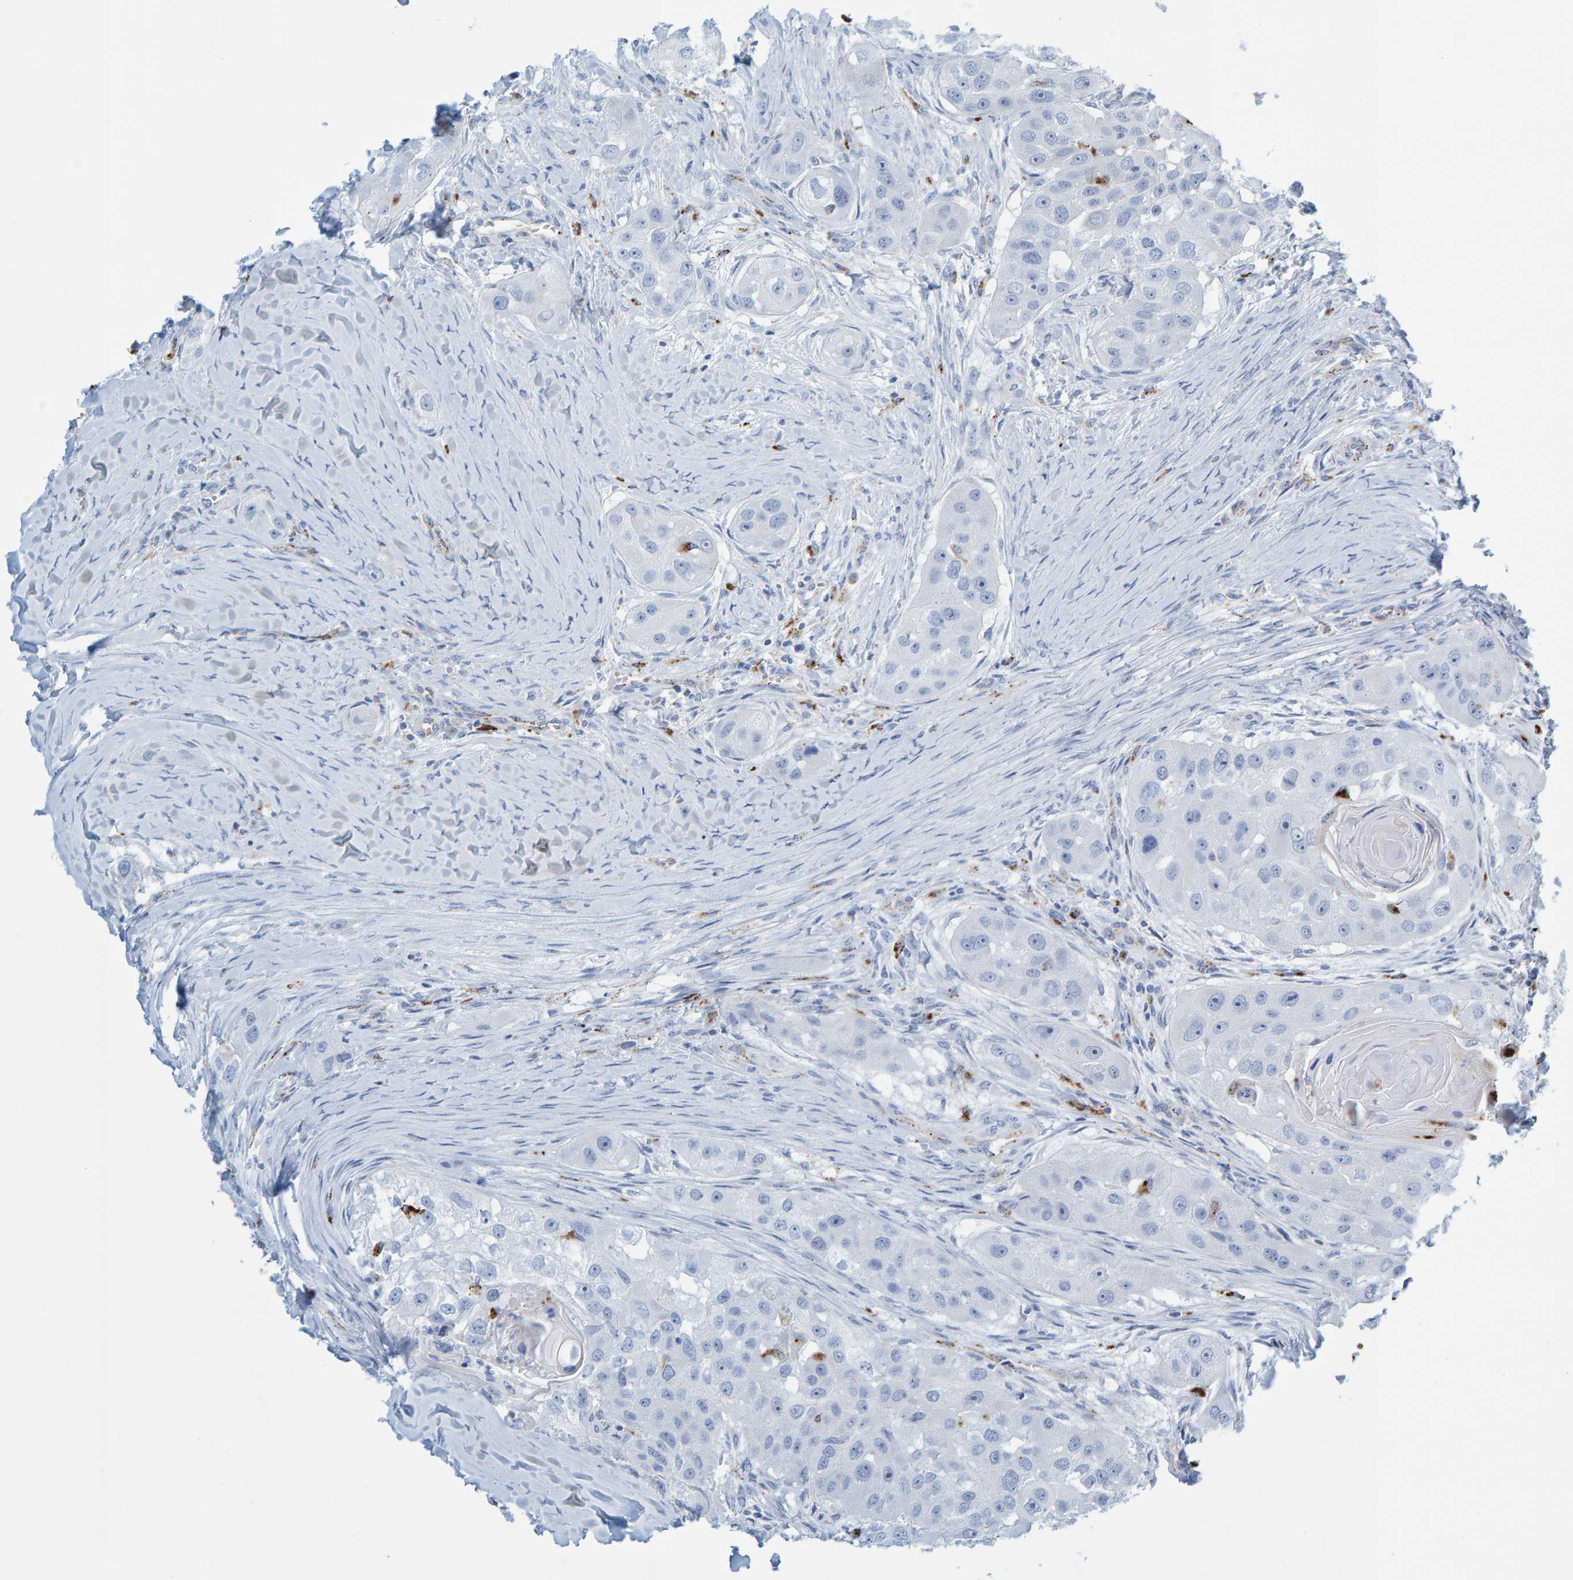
{"staining": {"intensity": "negative", "quantity": "none", "location": "none"}, "tissue": "head and neck cancer", "cell_type": "Tumor cells", "image_type": "cancer", "snomed": [{"axis": "morphology", "description": "Normal tissue, NOS"}, {"axis": "morphology", "description": "Squamous cell carcinoma, NOS"}, {"axis": "topography", "description": "Skeletal muscle"}, {"axis": "topography", "description": "Head-Neck"}], "caption": "An immunohistochemistry photomicrograph of head and neck cancer is shown. There is no staining in tumor cells of head and neck cancer.", "gene": "BIN3", "patient": {"sex": "male", "age": 51}}